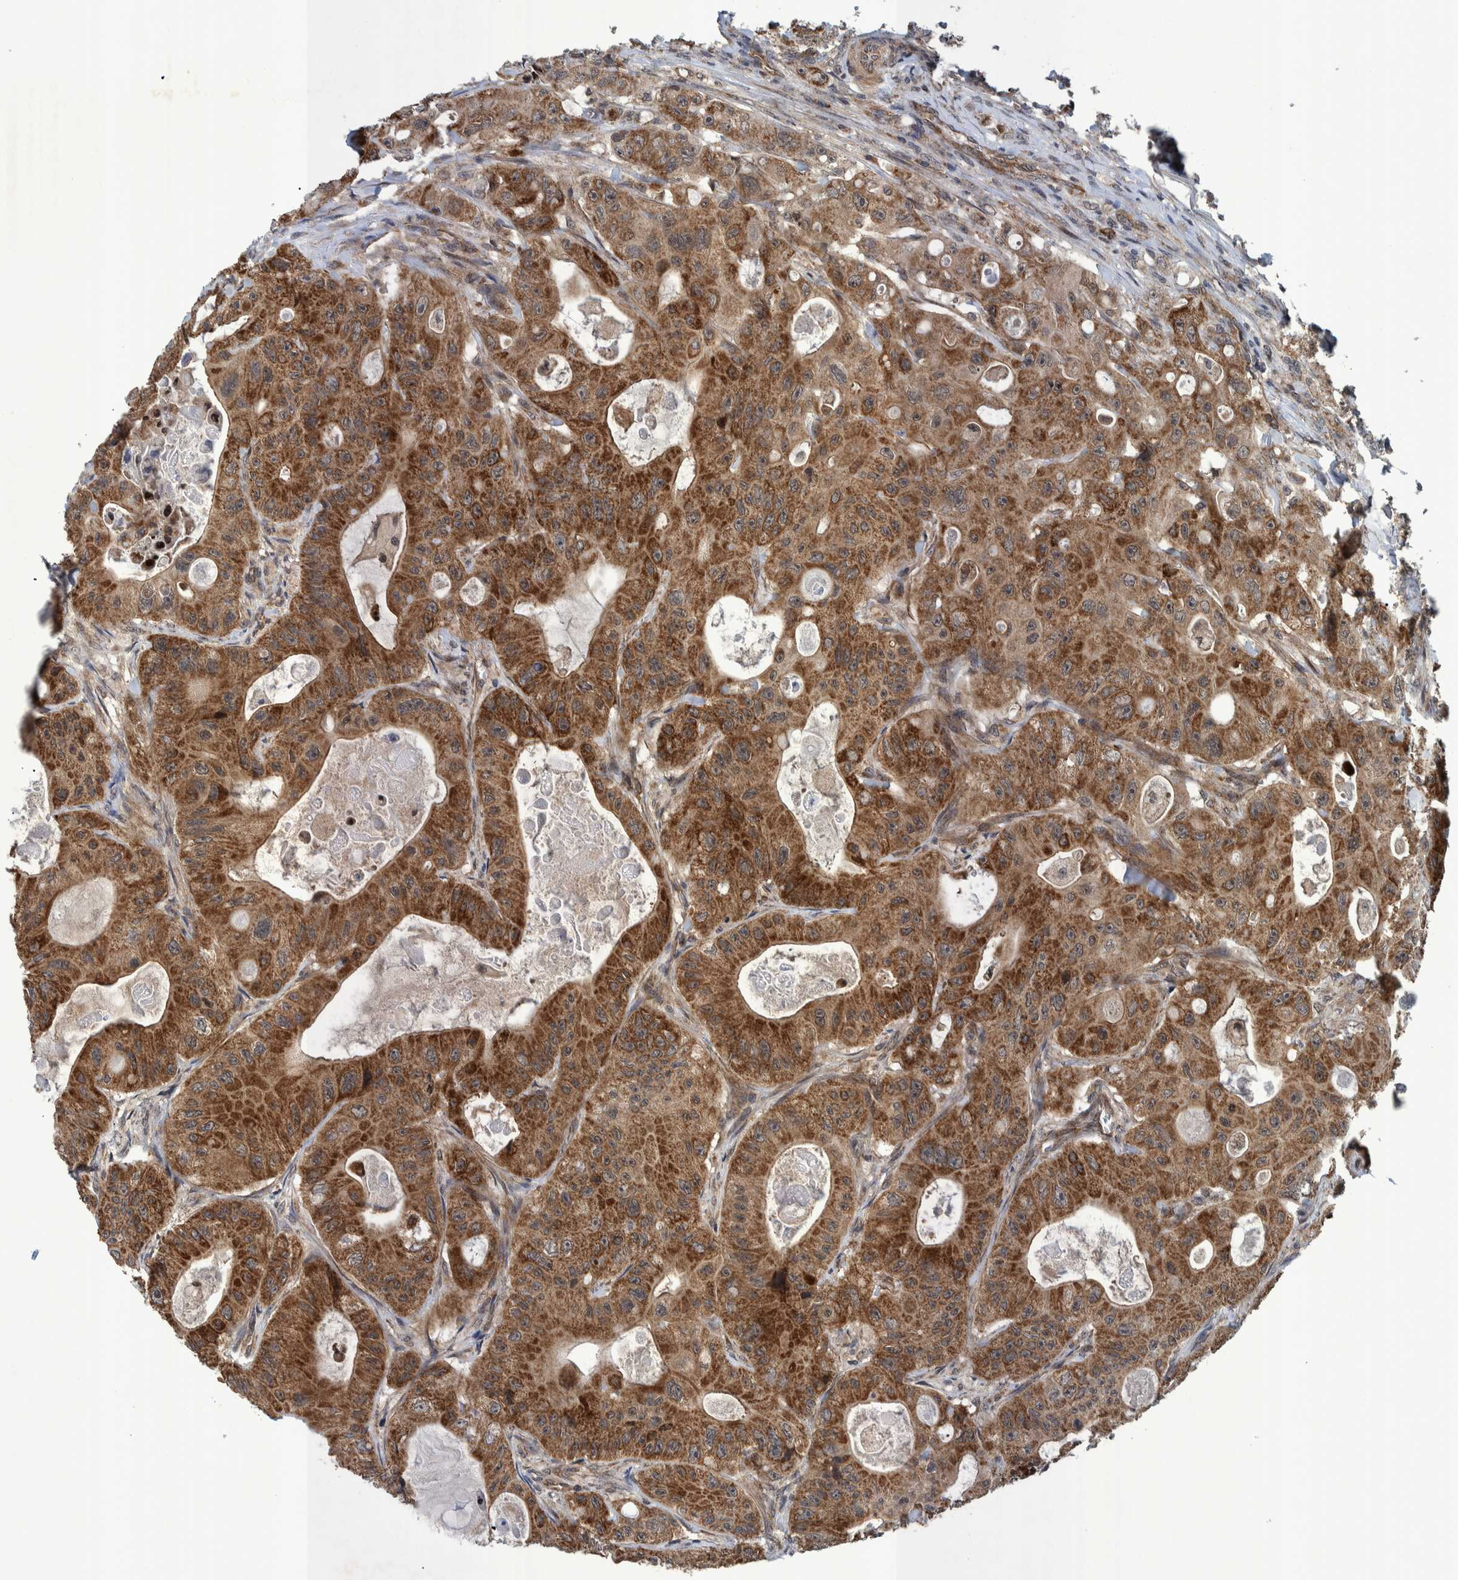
{"staining": {"intensity": "strong", "quantity": ">75%", "location": "cytoplasmic/membranous"}, "tissue": "colorectal cancer", "cell_type": "Tumor cells", "image_type": "cancer", "snomed": [{"axis": "morphology", "description": "Adenocarcinoma, NOS"}, {"axis": "topography", "description": "Colon"}], "caption": "Colorectal cancer (adenocarcinoma) stained with immunohistochemistry (IHC) shows strong cytoplasmic/membranous expression in approximately >75% of tumor cells.", "gene": "MRPS7", "patient": {"sex": "female", "age": 46}}